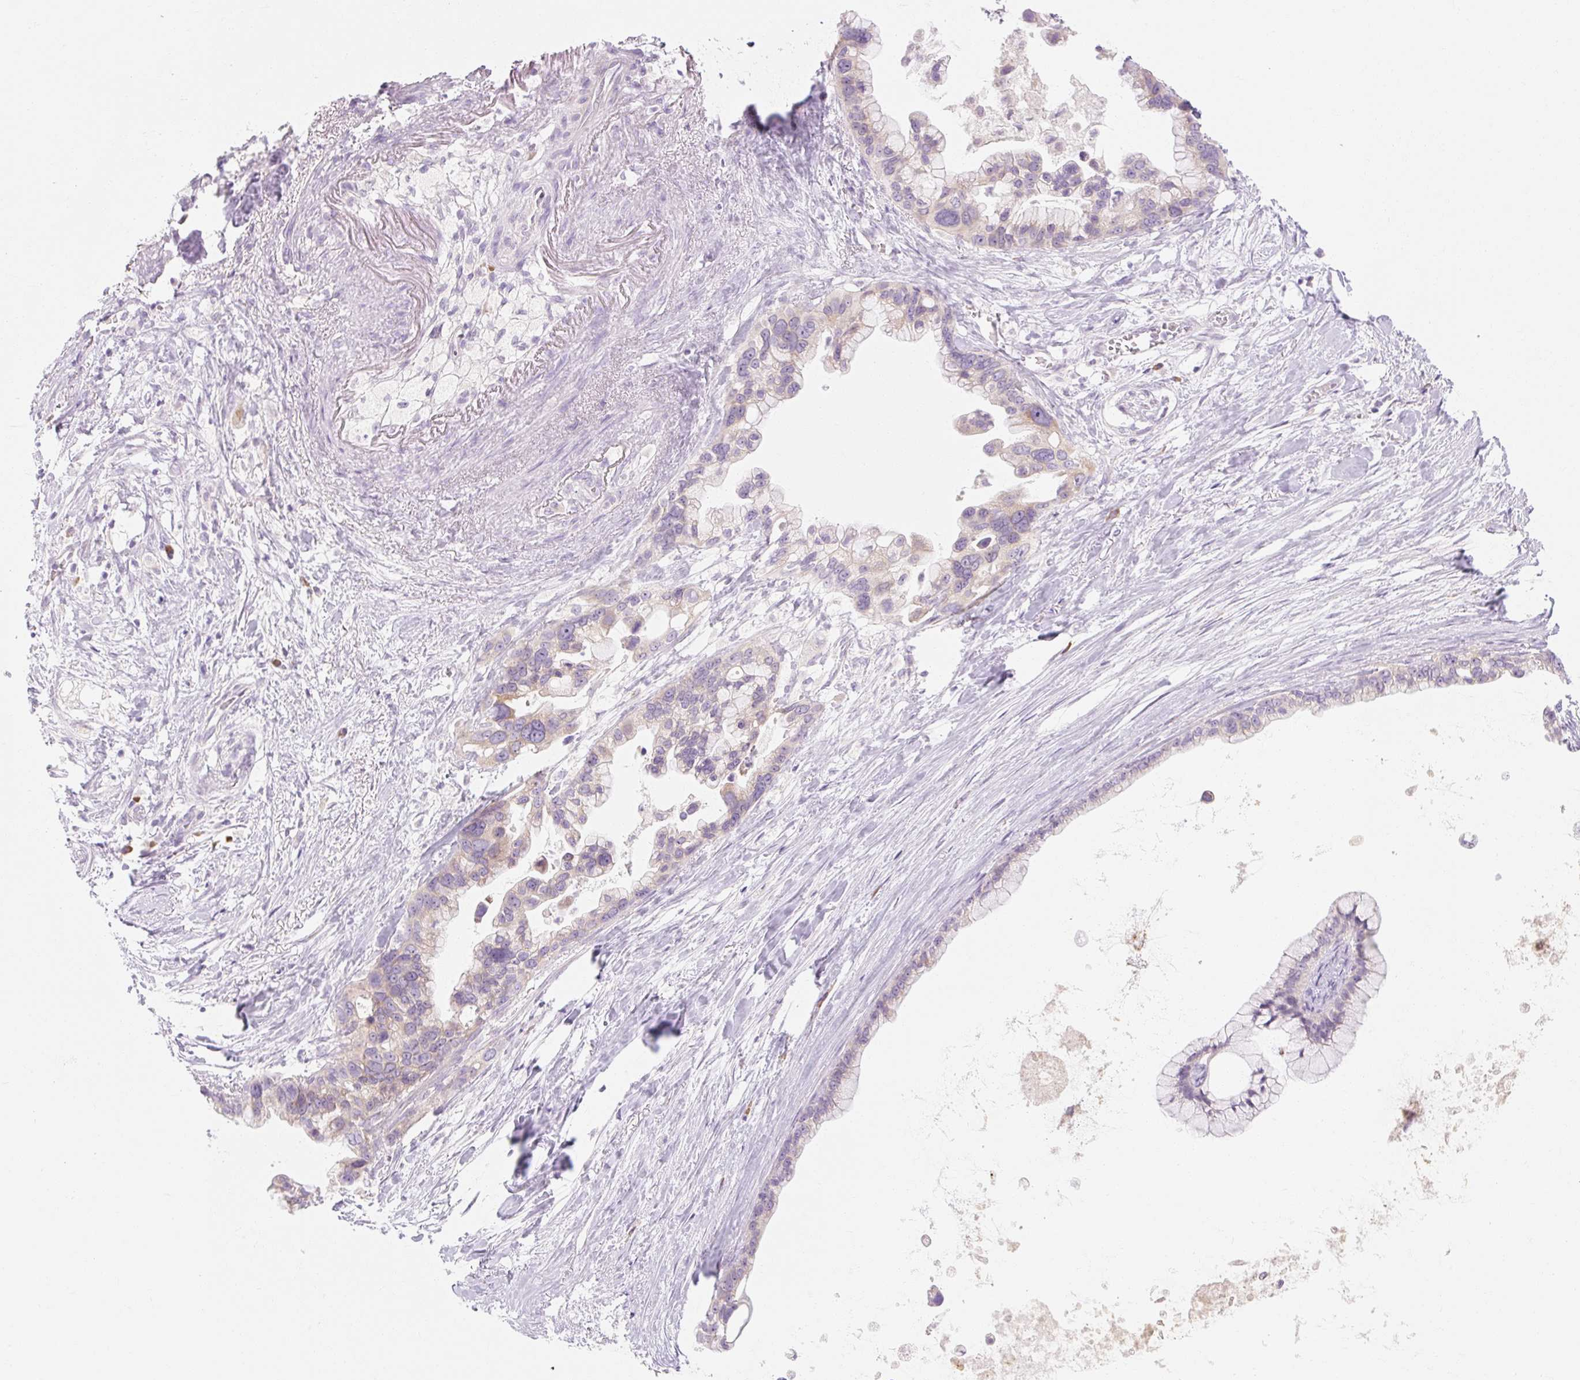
{"staining": {"intensity": "weak", "quantity": "25%-75%", "location": "cytoplasmic/membranous"}, "tissue": "pancreatic cancer", "cell_type": "Tumor cells", "image_type": "cancer", "snomed": [{"axis": "morphology", "description": "Adenocarcinoma, NOS"}, {"axis": "topography", "description": "Pancreas"}], "caption": "Immunohistochemistry (DAB) staining of human adenocarcinoma (pancreatic) displays weak cytoplasmic/membranous protein expression in approximately 25%-75% of tumor cells.", "gene": "MYO1D", "patient": {"sex": "female", "age": 83}}